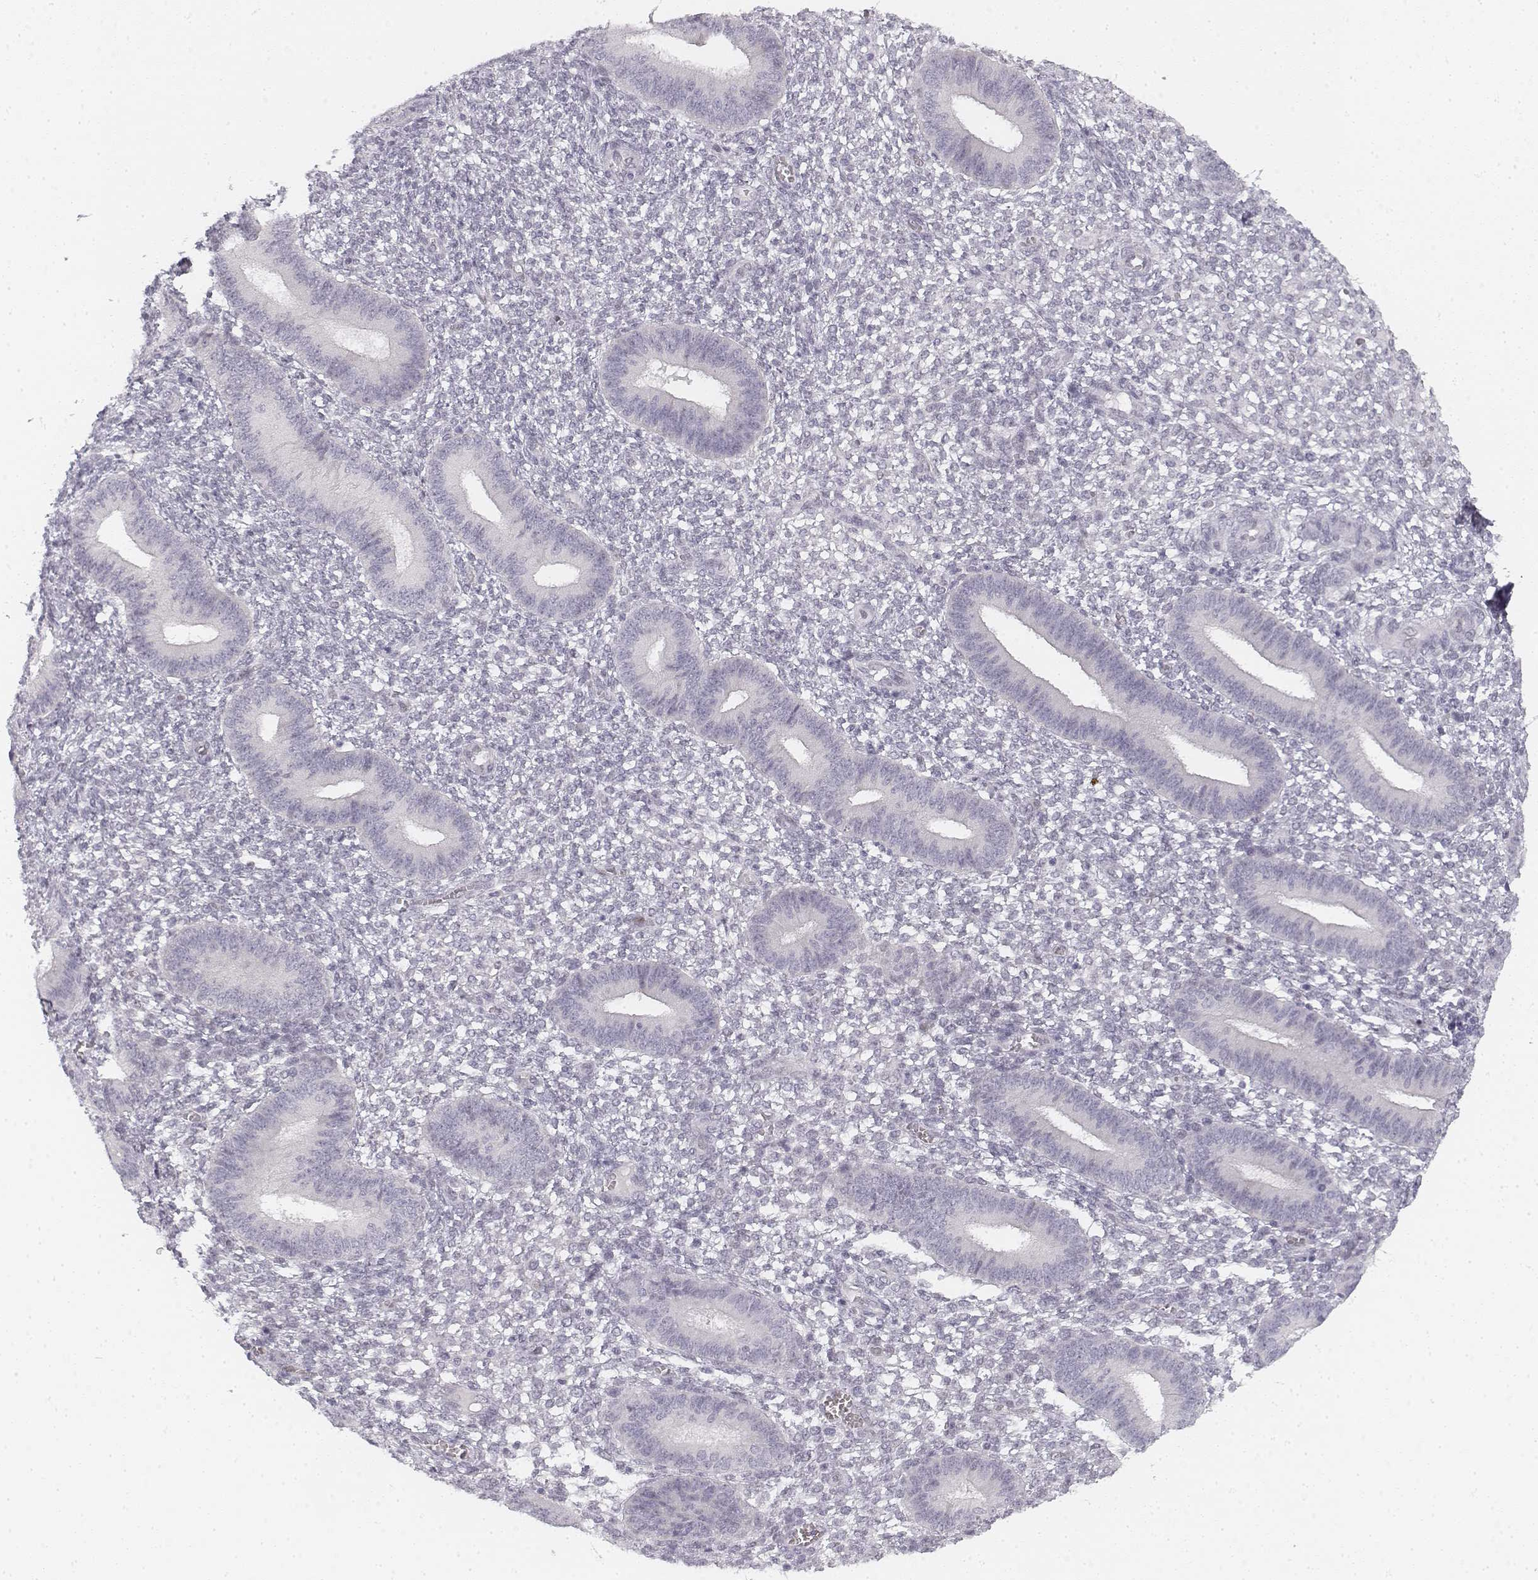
{"staining": {"intensity": "negative", "quantity": "none", "location": "none"}, "tissue": "endometrium", "cell_type": "Cells in endometrial stroma", "image_type": "normal", "snomed": [{"axis": "morphology", "description": "Normal tissue, NOS"}, {"axis": "topography", "description": "Endometrium"}], "caption": "The micrograph demonstrates no significant staining in cells in endometrial stroma of endometrium.", "gene": "KRTAP2", "patient": {"sex": "female", "age": 42}}